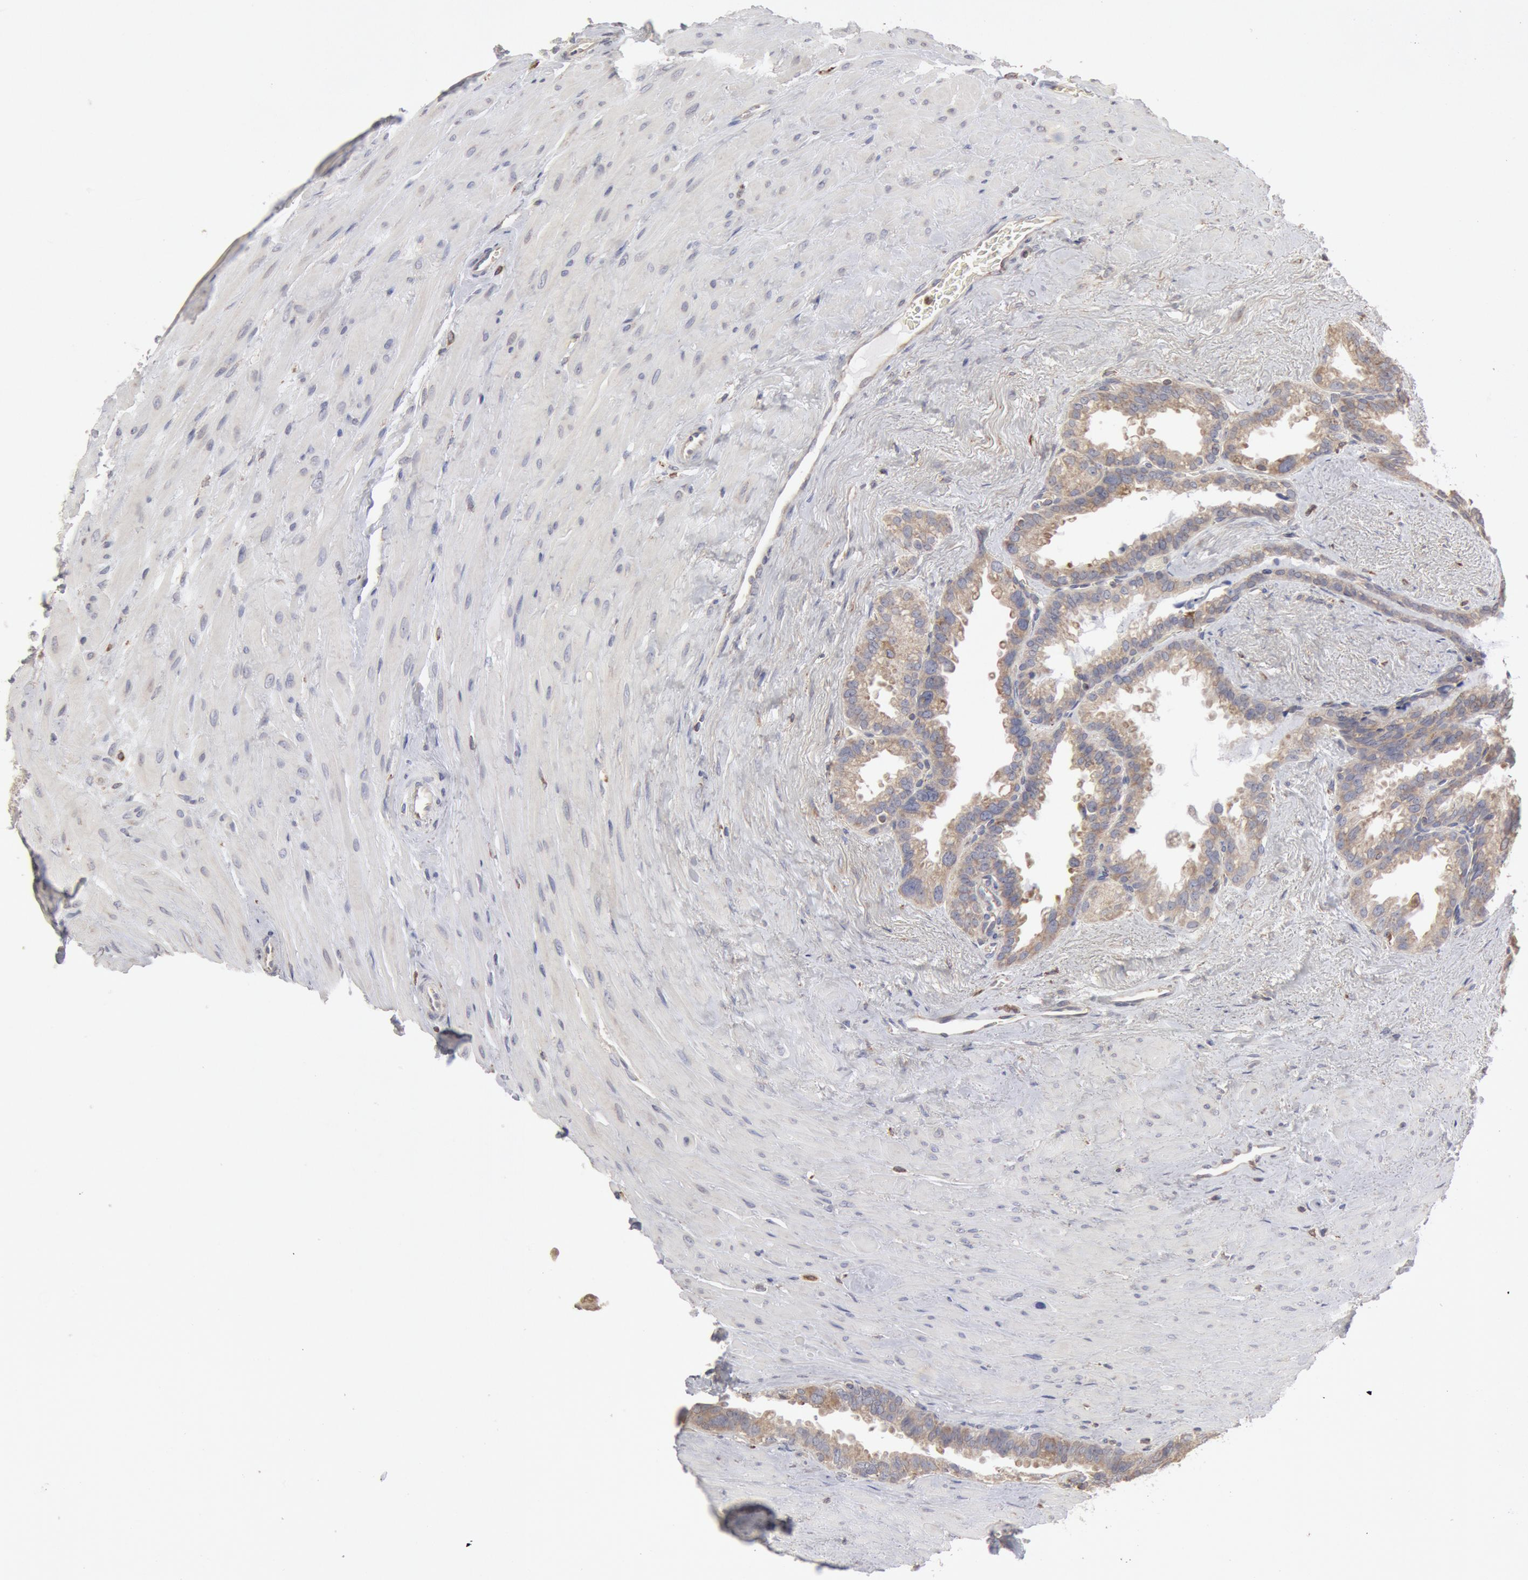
{"staining": {"intensity": "negative", "quantity": "none", "location": "none"}, "tissue": "seminal vesicle", "cell_type": "Glandular cells", "image_type": "normal", "snomed": [{"axis": "morphology", "description": "Normal tissue, NOS"}, {"axis": "topography", "description": "Prostate"}, {"axis": "topography", "description": "Seminal veicle"}], "caption": "Immunohistochemistry histopathology image of benign human seminal vesicle stained for a protein (brown), which displays no positivity in glandular cells.", "gene": "OSBPL8", "patient": {"sex": "male", "age": 63}}